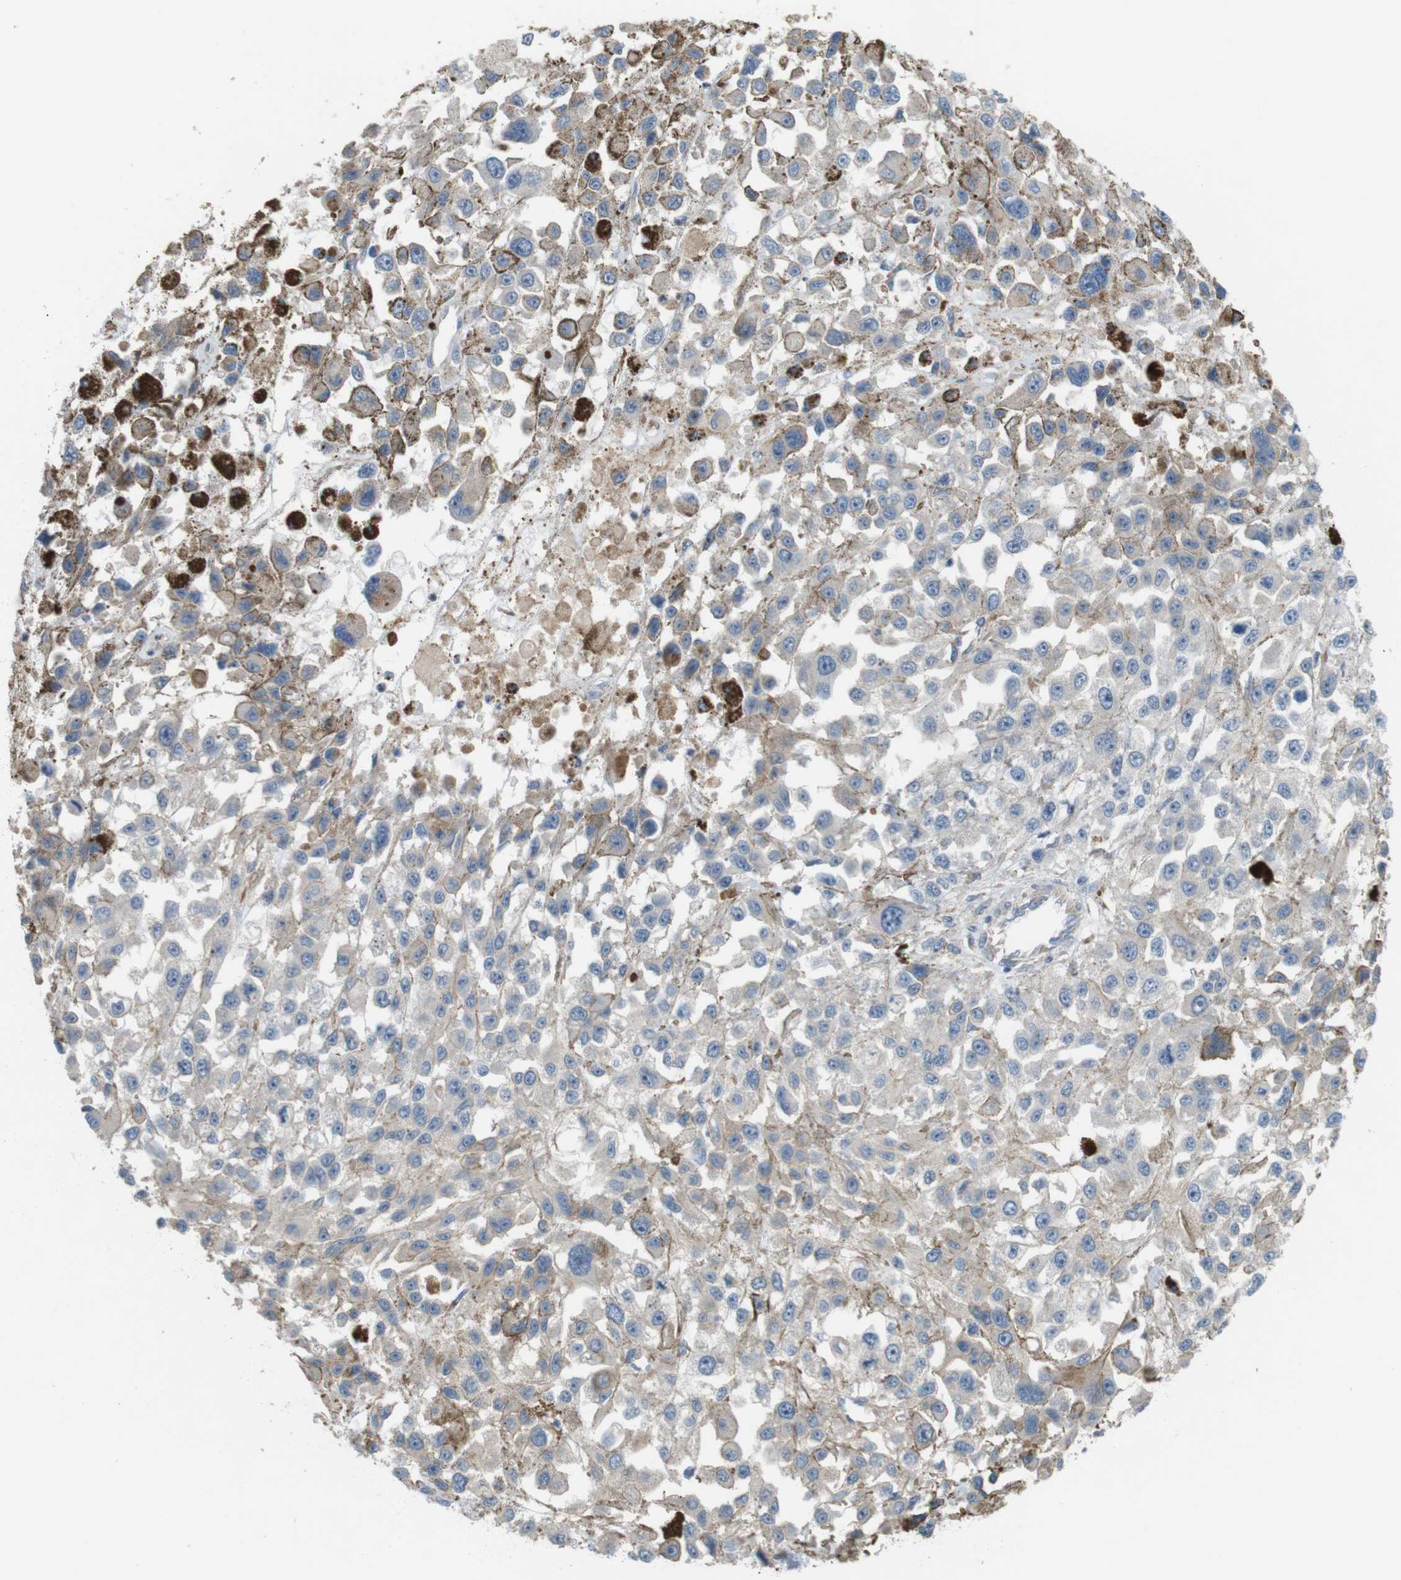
{"staining": {"intensity": "weak", "quantity": "25%-75%", "location": "cytoplasmic/membranous"}, "tissue": "melanoma", "cell_type": "Tumor cells", "image_type": "cancer", "snomed": [{"axis": "morphology", "description": "Malignant melanoma, Metastatic site"}, {"axis": "topography", "description": "Lymph node"}], "caption": "Malignant melanoma (metastatic site) stained for a protein (brown) reveals weak cytoplasmic/membranous positive staining in about 25%-75% of tumor cells.", "gene": "BVES", "patient": {"sex": "male", "age": 59}}